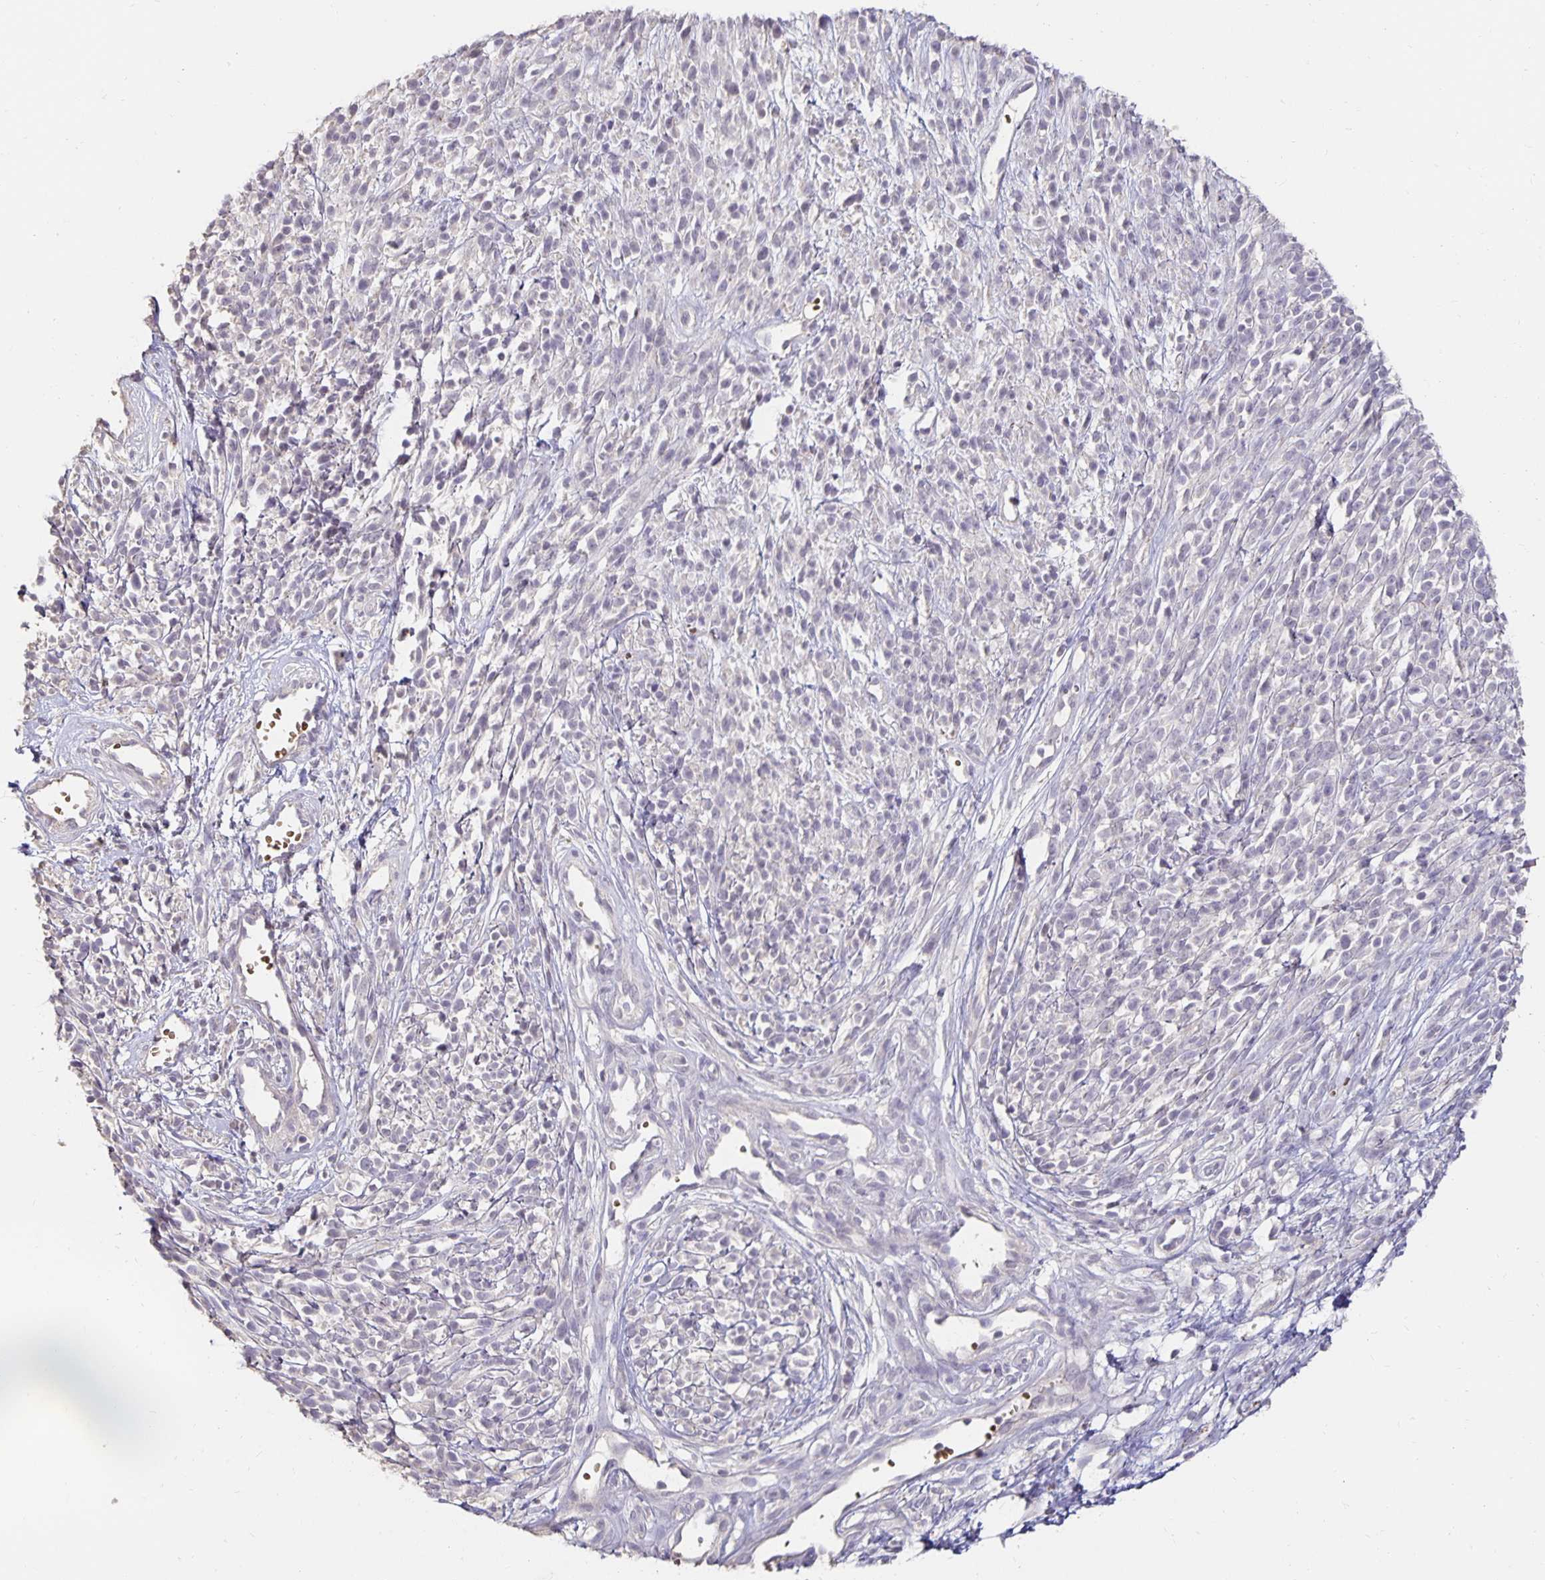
{"staining": {"intensity": "negative", "quantity": "none", "location": "none"}, "tissue": "melanoma", "cell_type": "Tumor cells", "image_type": "cancer", "snomed": [{"axis": "morphology", "description": "Malignant melanoma, NOS"}, {"axis": "topography", "description": "Skin"}, {"axis": "topography", "description": "Skin of trunk"}], "caption": "DAB (3,3'-diaminobenzidine) immunohistochemical staining of human melanoma shows no significant expression in tumor cells.", "gene": "CST6", "patient": {"sex": "male", "age": 74}}